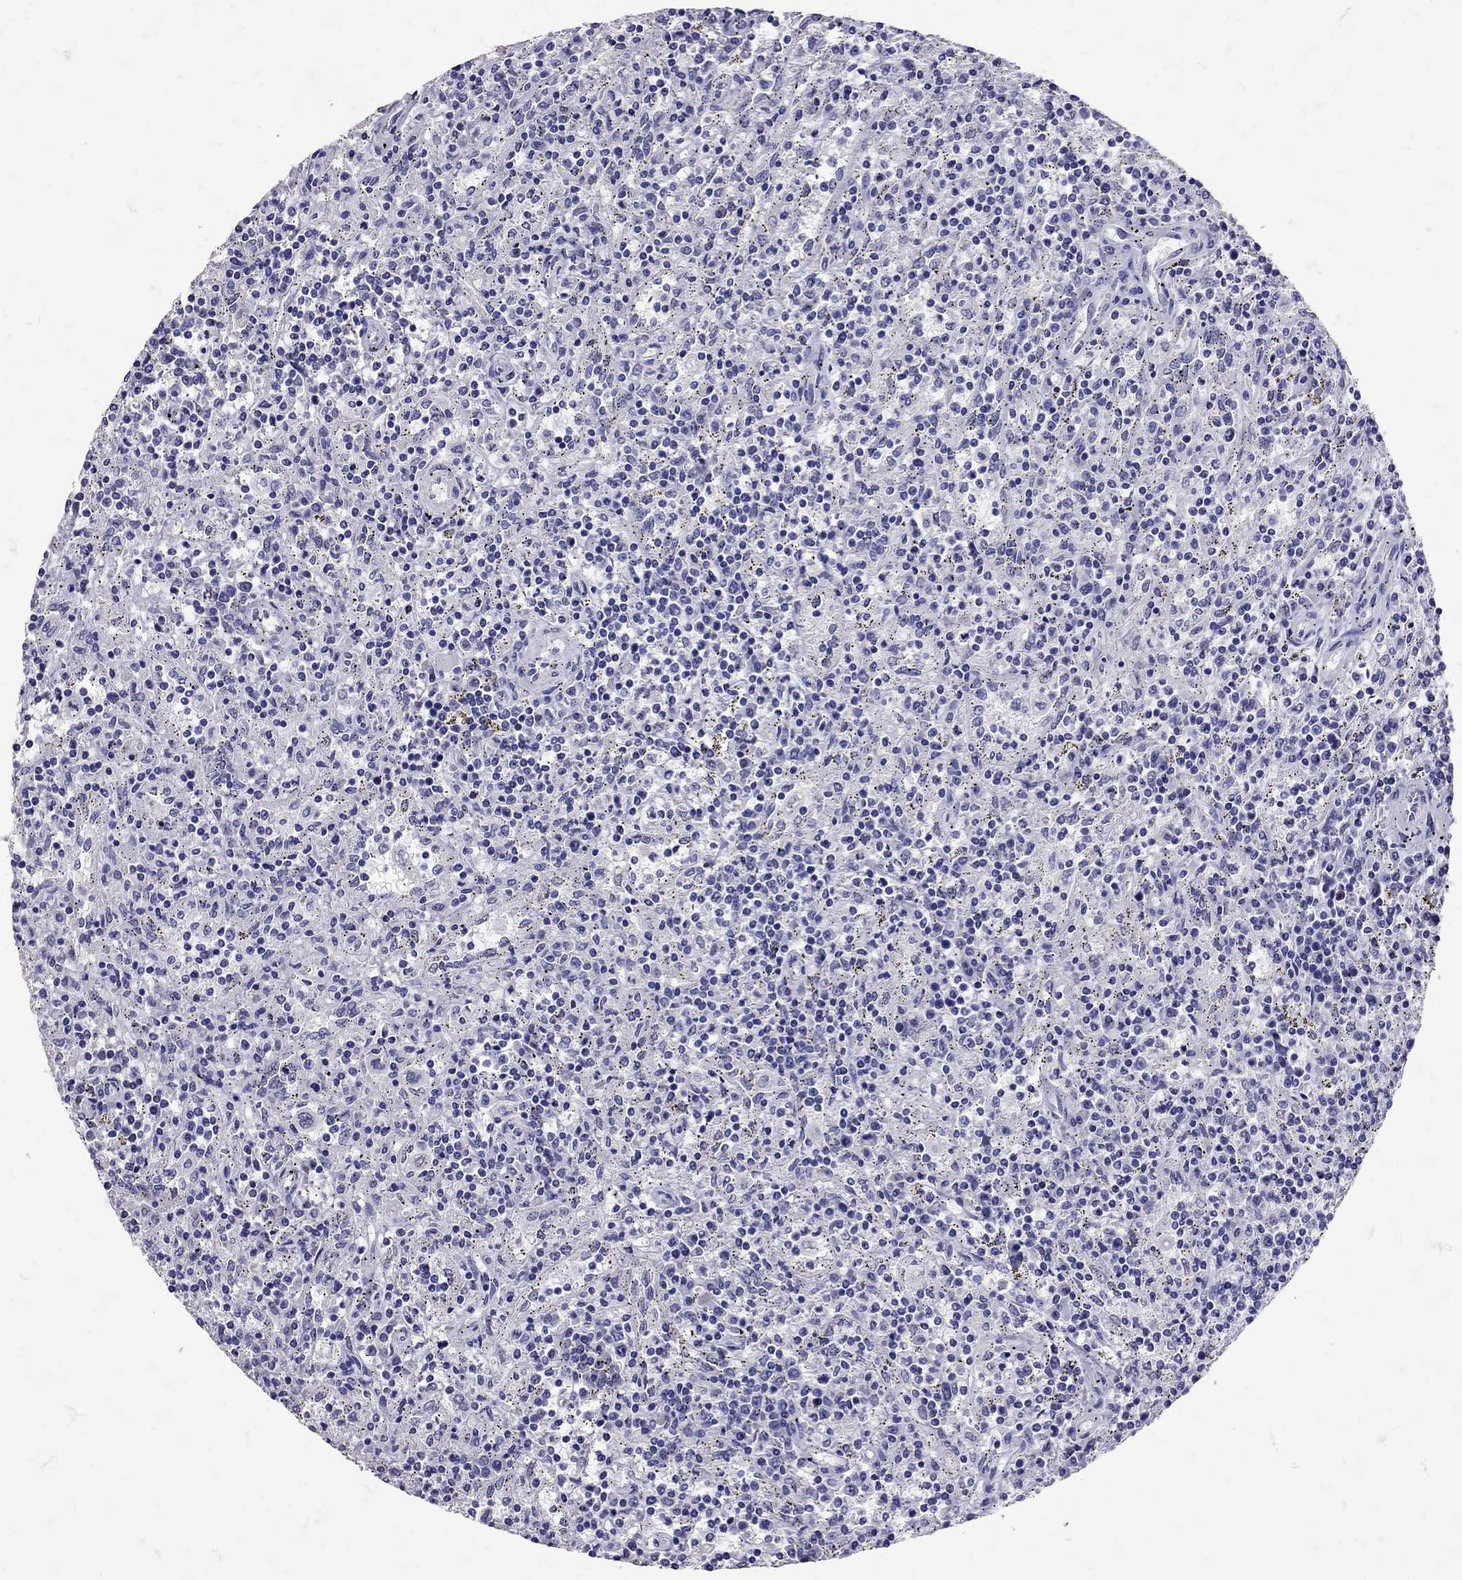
{"staining": {"intensity": "negative", "quantity": "none", "location": "none"}, "tissue": "lymphoma", "cell_type": "Tumor cells", "image_type": "cancer", "snomed": [{"axis": "morphology", "description": "Malignant lymphoma, non-Hodgkin's type, Low grade"}, {"axis": "topography", "description": "Spleen"}], "caption": "Malignant lymphoma, non-Hodgkin's type (low-grade) was stained to show a protein in brown. There is no significant positivity in tumor cells.", "gene": "SST", "patient": {"sex": "male", "age": 62}}